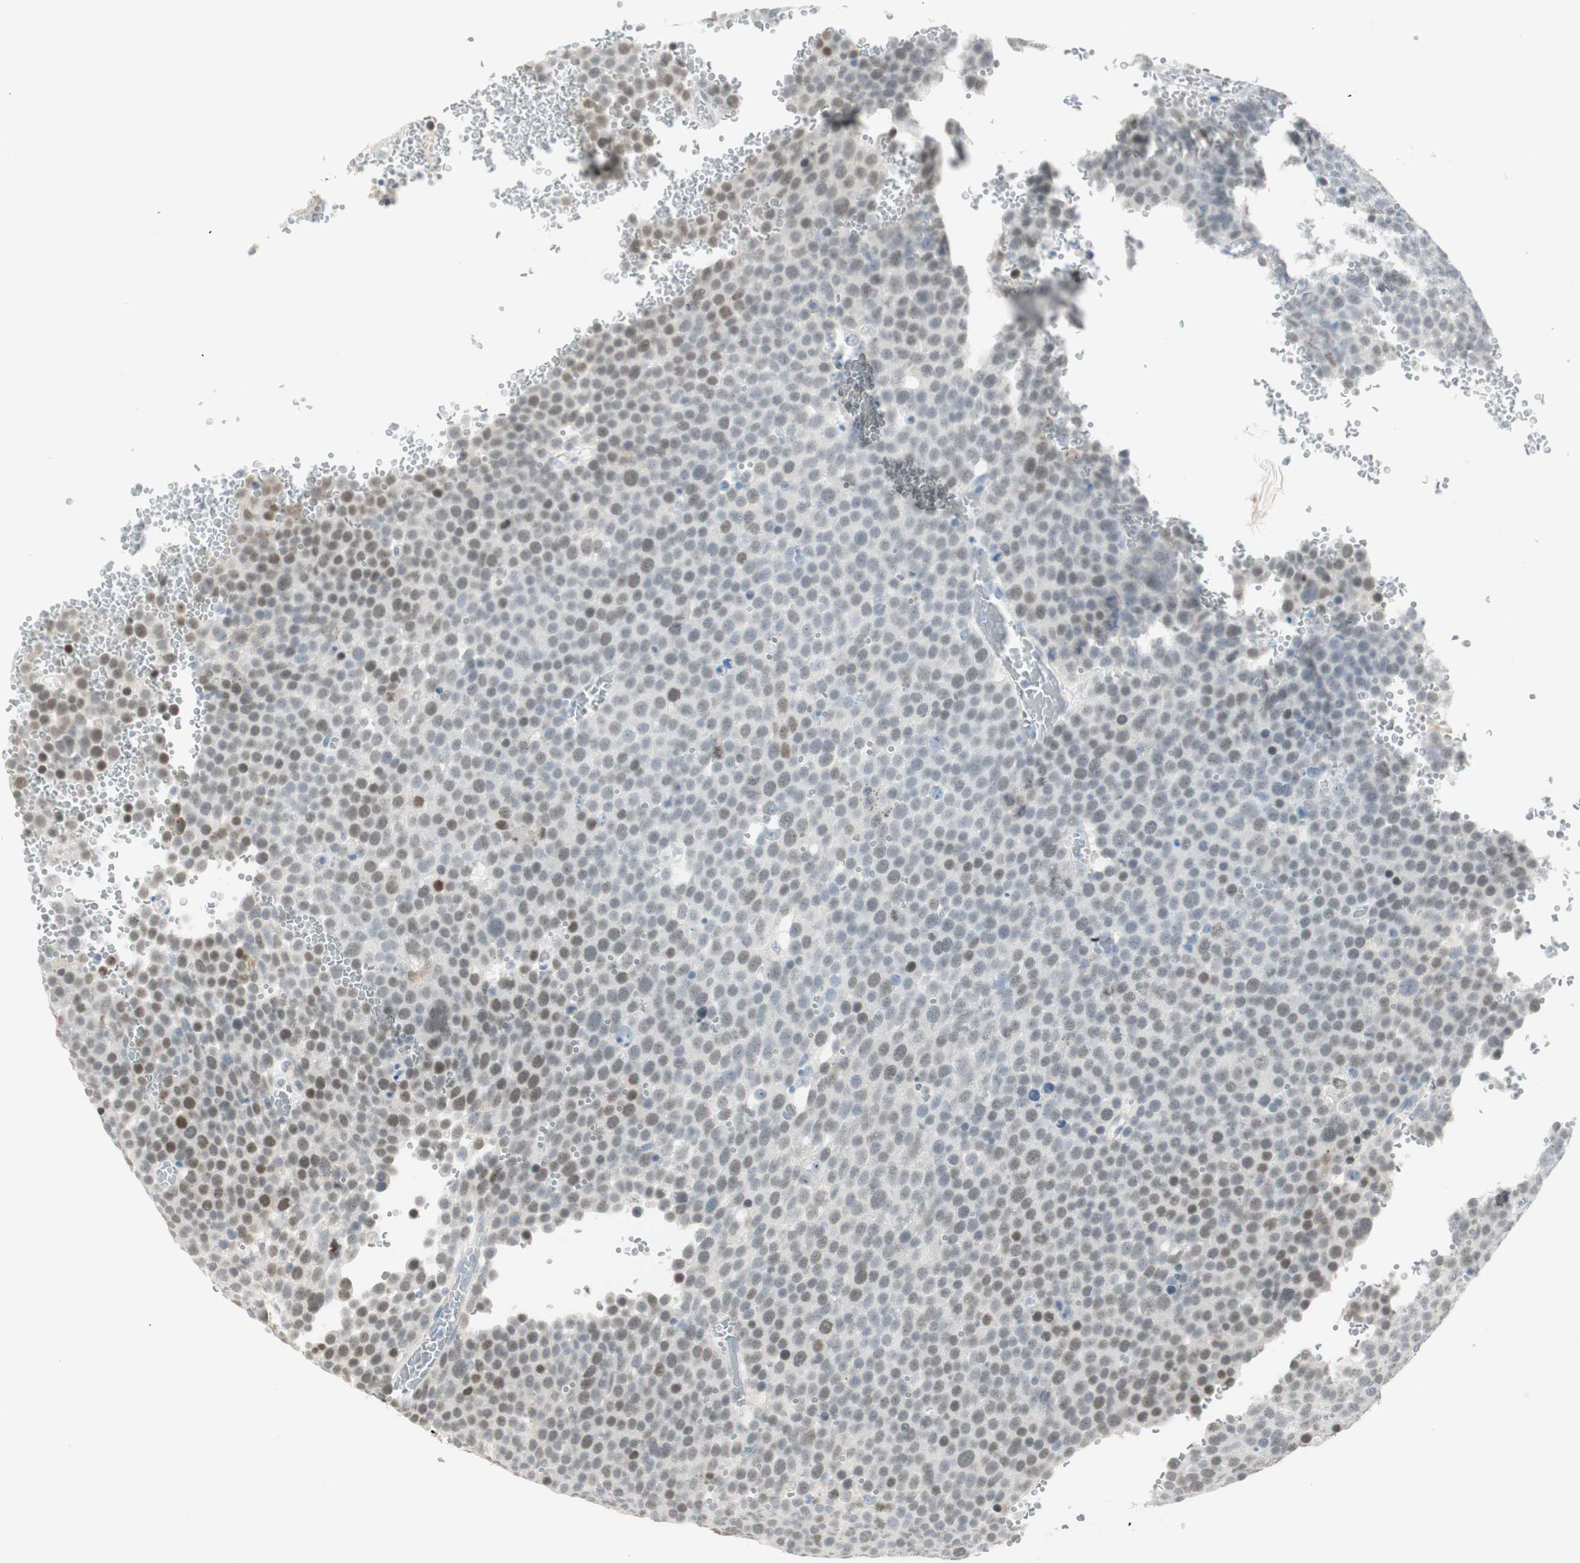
{"staining": {"intensity": "weak", "quantity": "25%-75%", "location": "nuclear"}, "tissue": "testis cancer", "cell_type": "Tumor cells", "image_type": "cancer", "snomed": [{"axis": "morphology", "description": "Seminoma, NOS"}, {"axis": "topography", "description": "Testis"}], "caption": "This is an image of IHC staining of testis cancer, which shows weak positivity in the nuclear of tumor cells.", "gene": "MLLT10", "patient": {"sex": "male", "age": 71}}